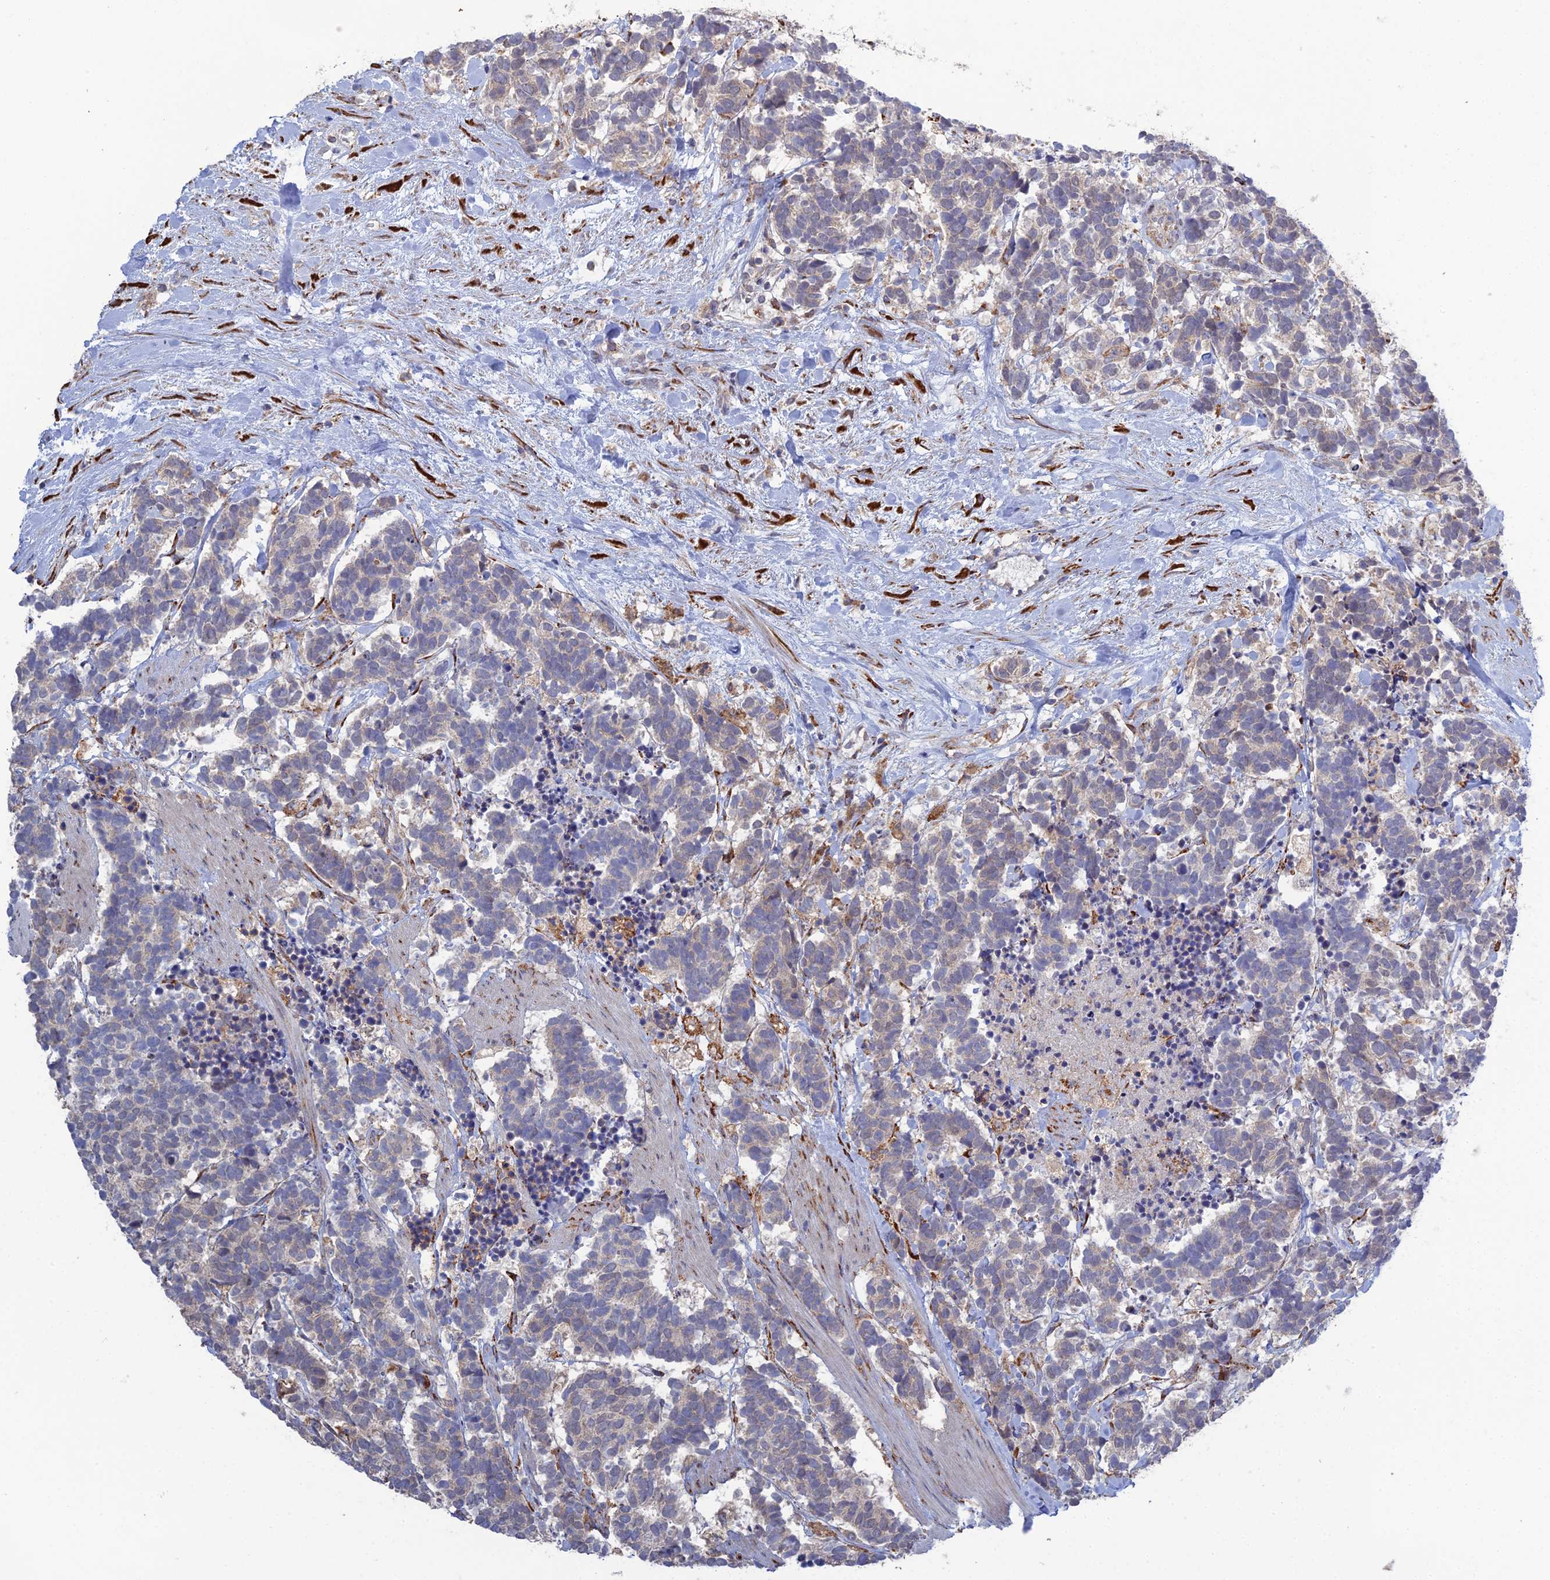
{"staining": {"intensity": "negative", "quantity": "none", "location": "none"}, "tissue": "carcinoid", "cell_type": "Tumor cells", "image_type": "cancer", "snomed": [{"axis": "morphology", "description": "Carcinoma, NOS"}, {"axis": "morphology", "description": "Carcinoid, malignant, NOS"}, {"axis": "topography", "description": "Prostate"}], "caption": "The micrograph displays no significant expression in tumor cells of carcinoma. Nuclei are stained in blue.", "gene": "TRAPPC6A", "patient": {"sex": "male", "age": 57}}